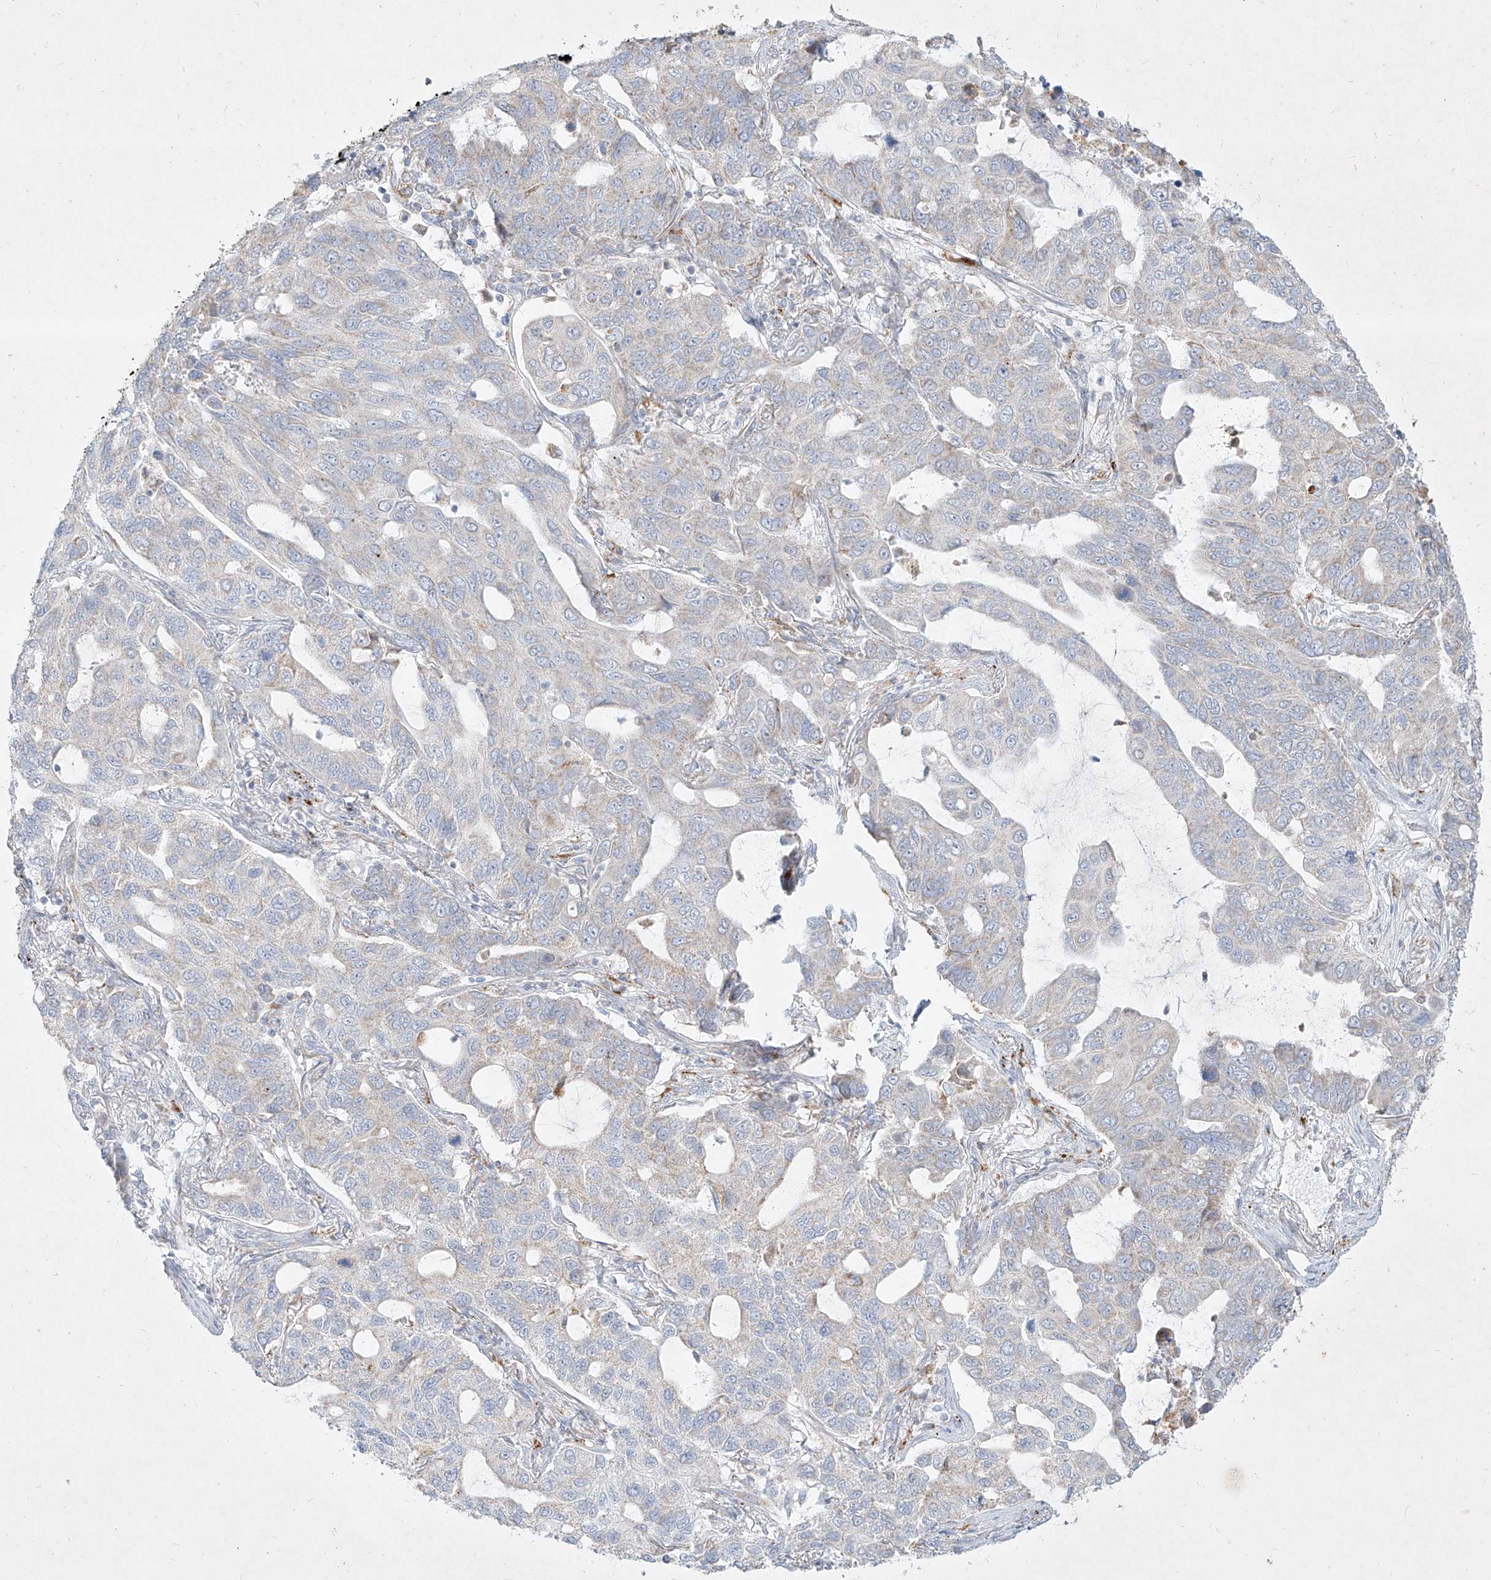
{"staining": {"intensity": "negative", "quantity": "none", "location": "none"}, "tissue": "lung cancer", "cell_type": "Tumor cells", "image_type": "cancer", "snomed": [{"axis": "morphology", "description": "Adenocarcinoma, NOS"}, {"axis": "topography", "description": "Lung"}], "caption": "Photomicrograph shows no protein expression in tumor cells of lung cancer (adenocarcinoma) tissue. (DAB immunohistochemistry (IHC), high magnification).", "gene": "MTX2", "patient": {"sex": "male", "age": 64}}